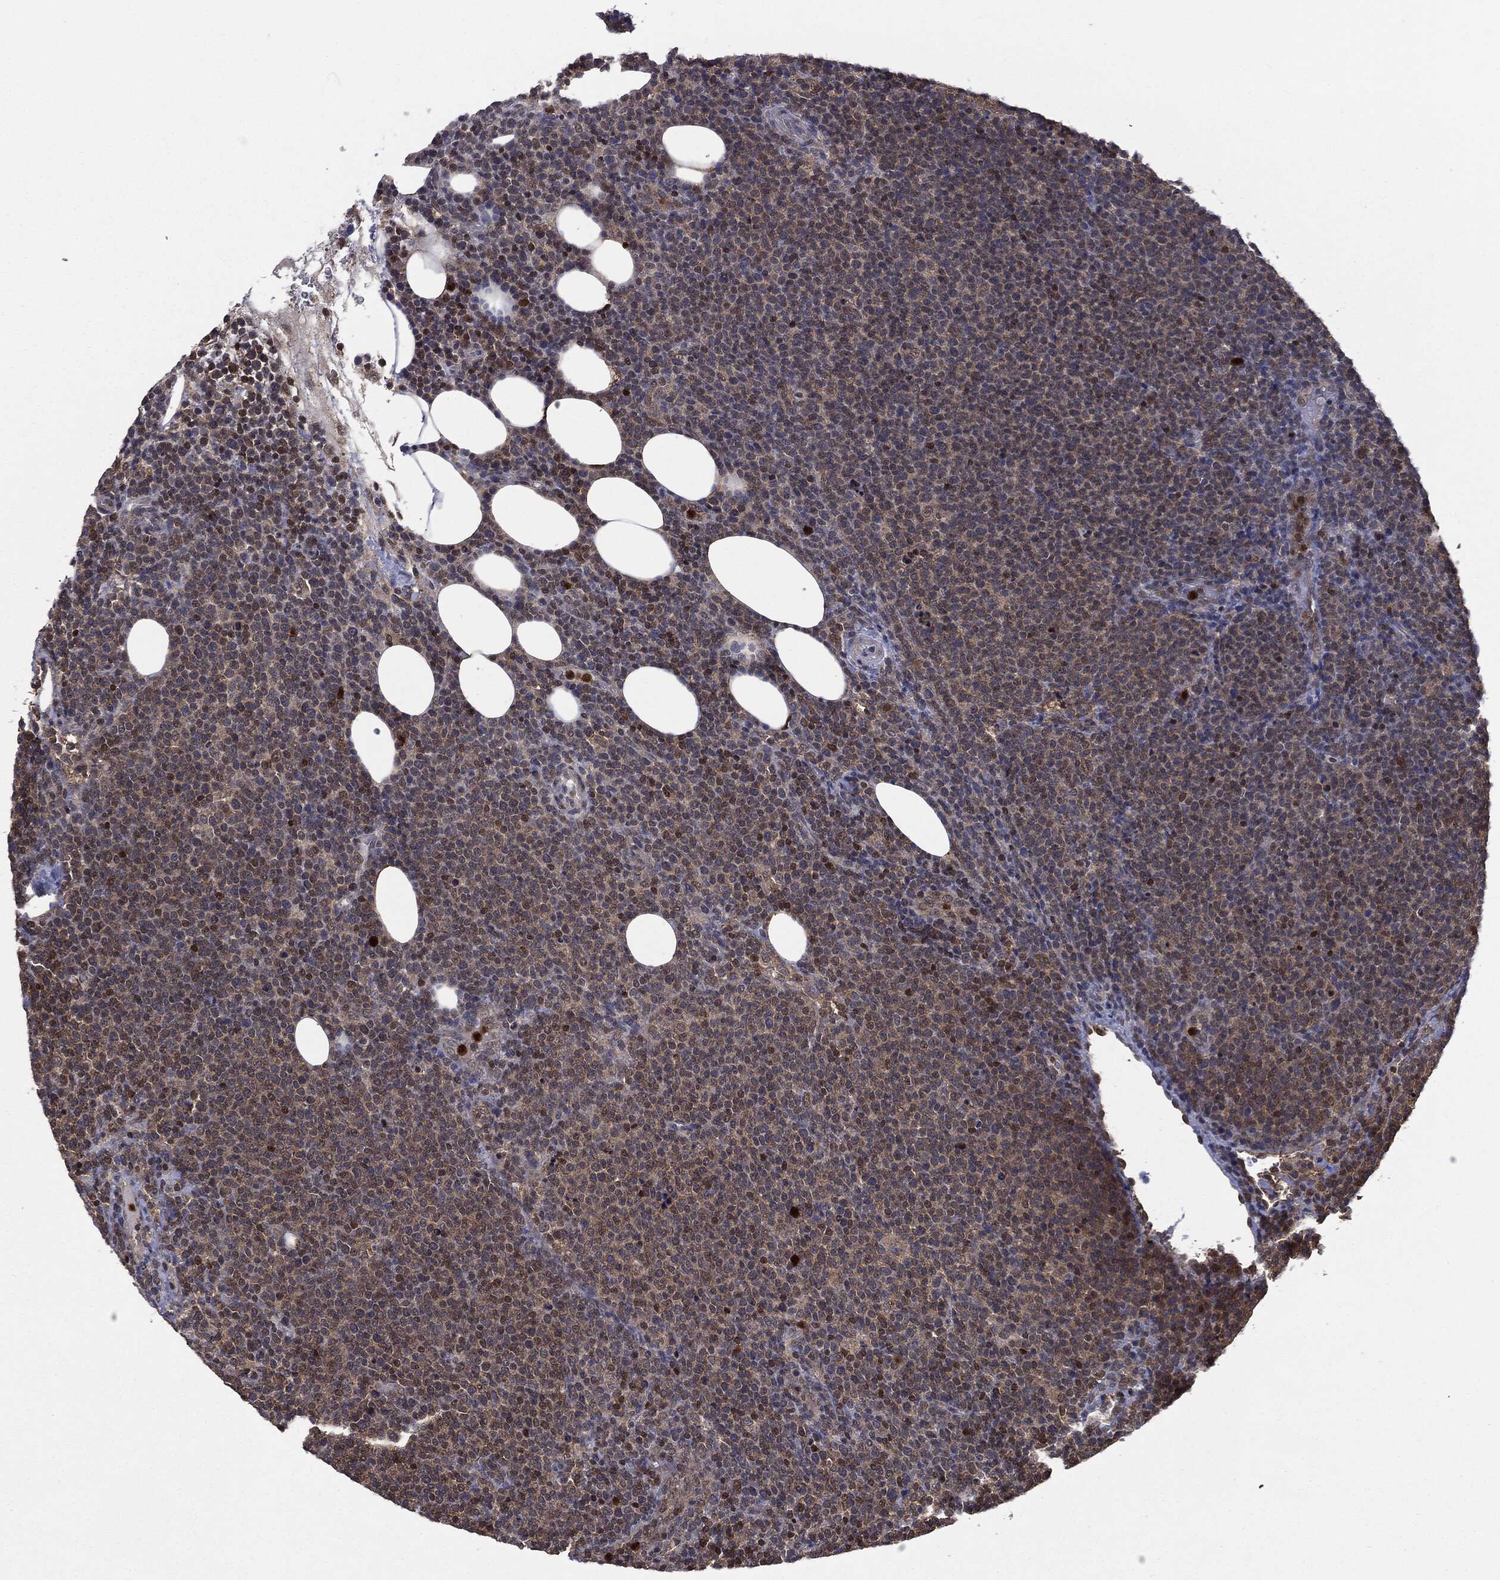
{"staining": {"intensity": "weak", "quantity": "<25%", "location": "cytoplasmic/membranous,nuclear"}, "tissue": "lymphoma", "cell_type": "Tumor cells", "image_type": "cancer", "snomed": [{"axis": "morphology", "description": "Malignant lymphoma, non-Hodgkin's type, High grade"}, {"axis": "topography", "description": "Lymph node"}], "caption": "There is no significant positivity in tumor cells of lymphoma. (Brightfield microscopy of DAB IHC at high magnification).", "gene": "GPI", "patient": {"sex": "male", "age": 61}}